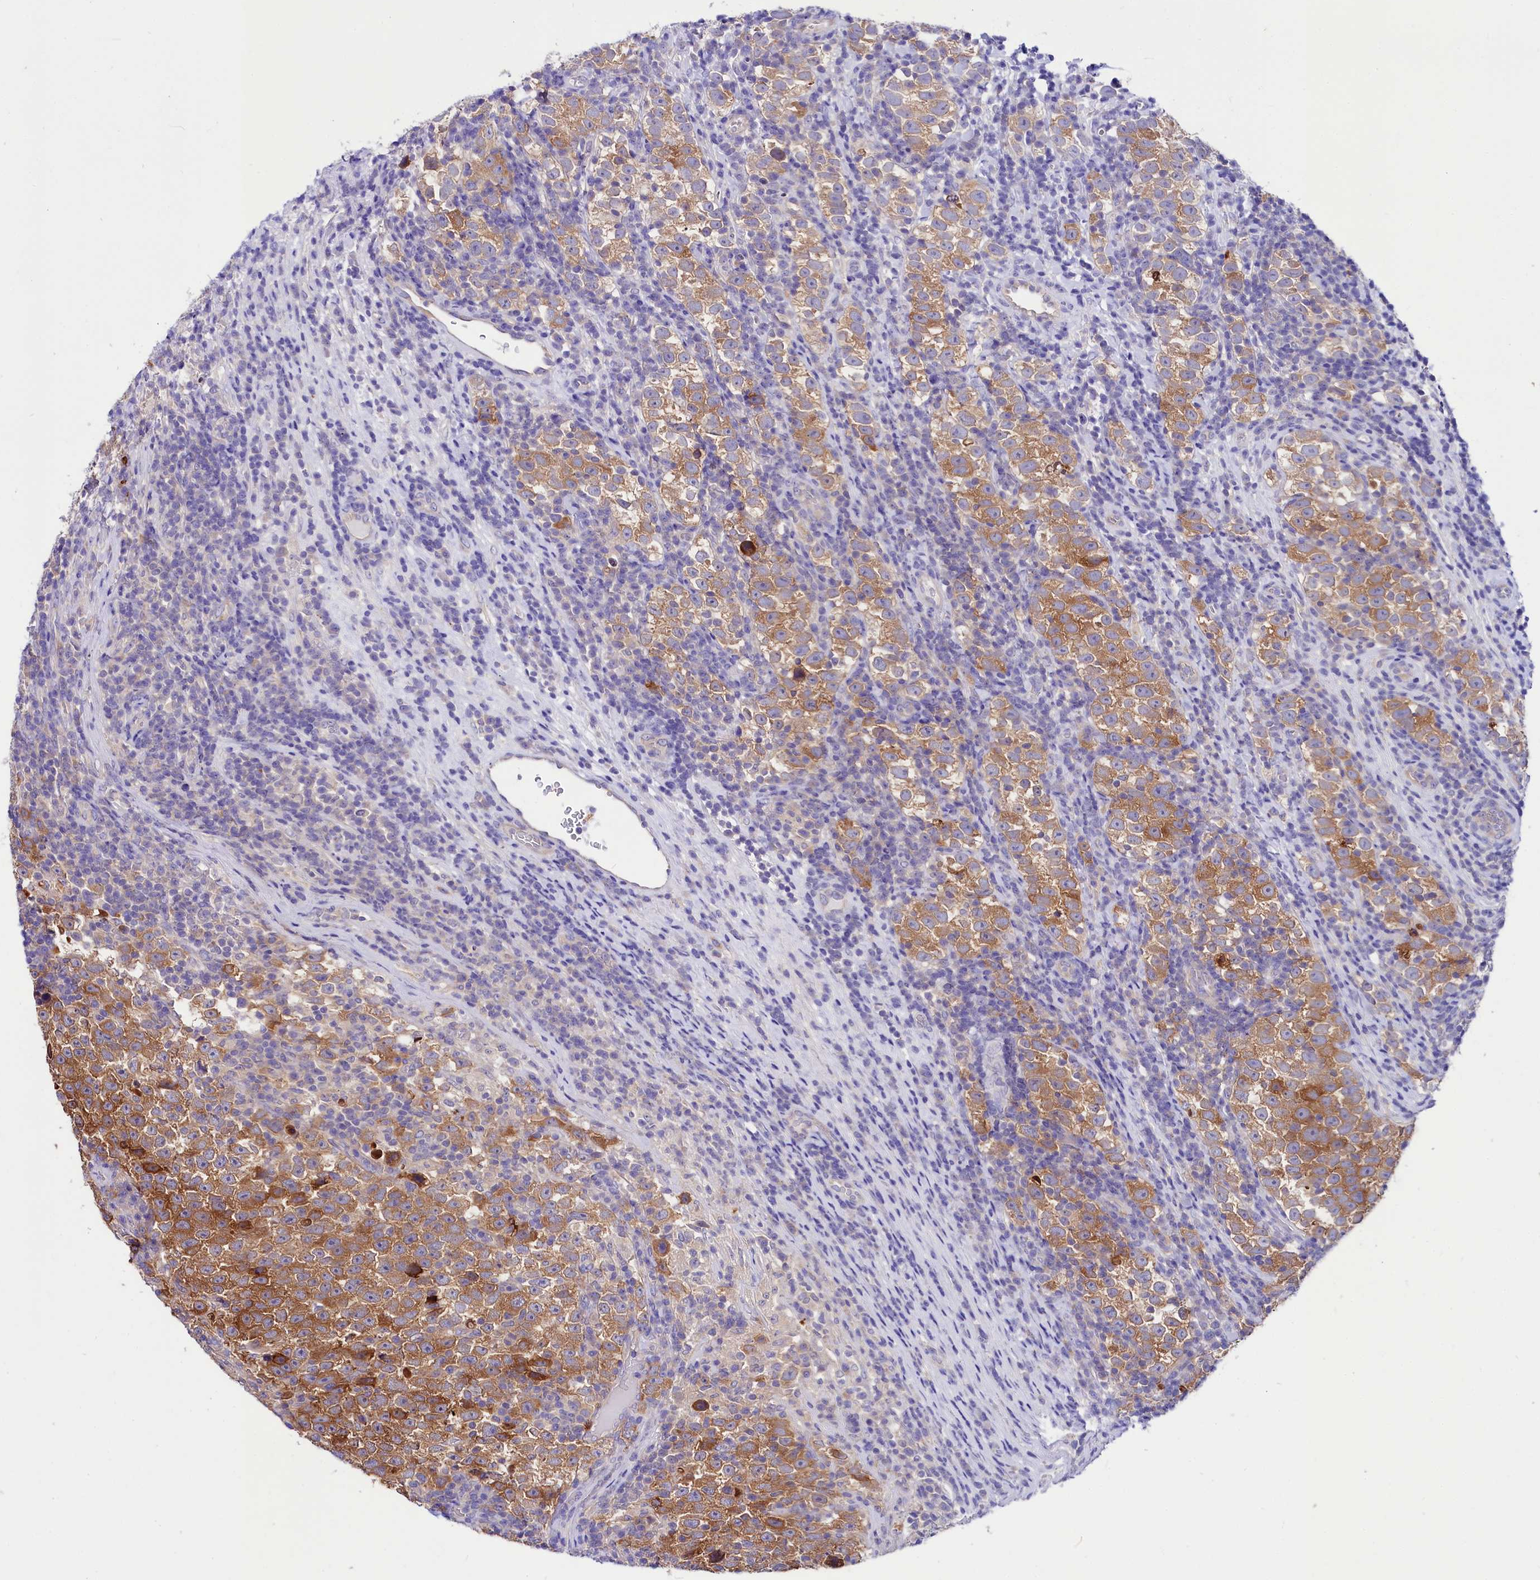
{"staining": {"intensity": "moderate", "quantity": ">75%", "location": "cytoplasmic/membranous"}, "tissue": "testis cancer", "cell_type": "Tumor cells", "image_type": "cancer", "snomed": [{"axis": "morphology", "description": "Normal tissue, NOS"}, {"axis": "morphology", "description": "Seminoma, NOS"}, {"axis": "topography", "description": "Testis"}], "caption": "Immunohistochemical staining of human testis cancer (seminoma) exhibits medium levels of moderate cytoplasmic/membranous protein expression in approximately >75% of tumor cells.", "gene": "ABHD5", "patient": {"sex": "male", "age": 43}}